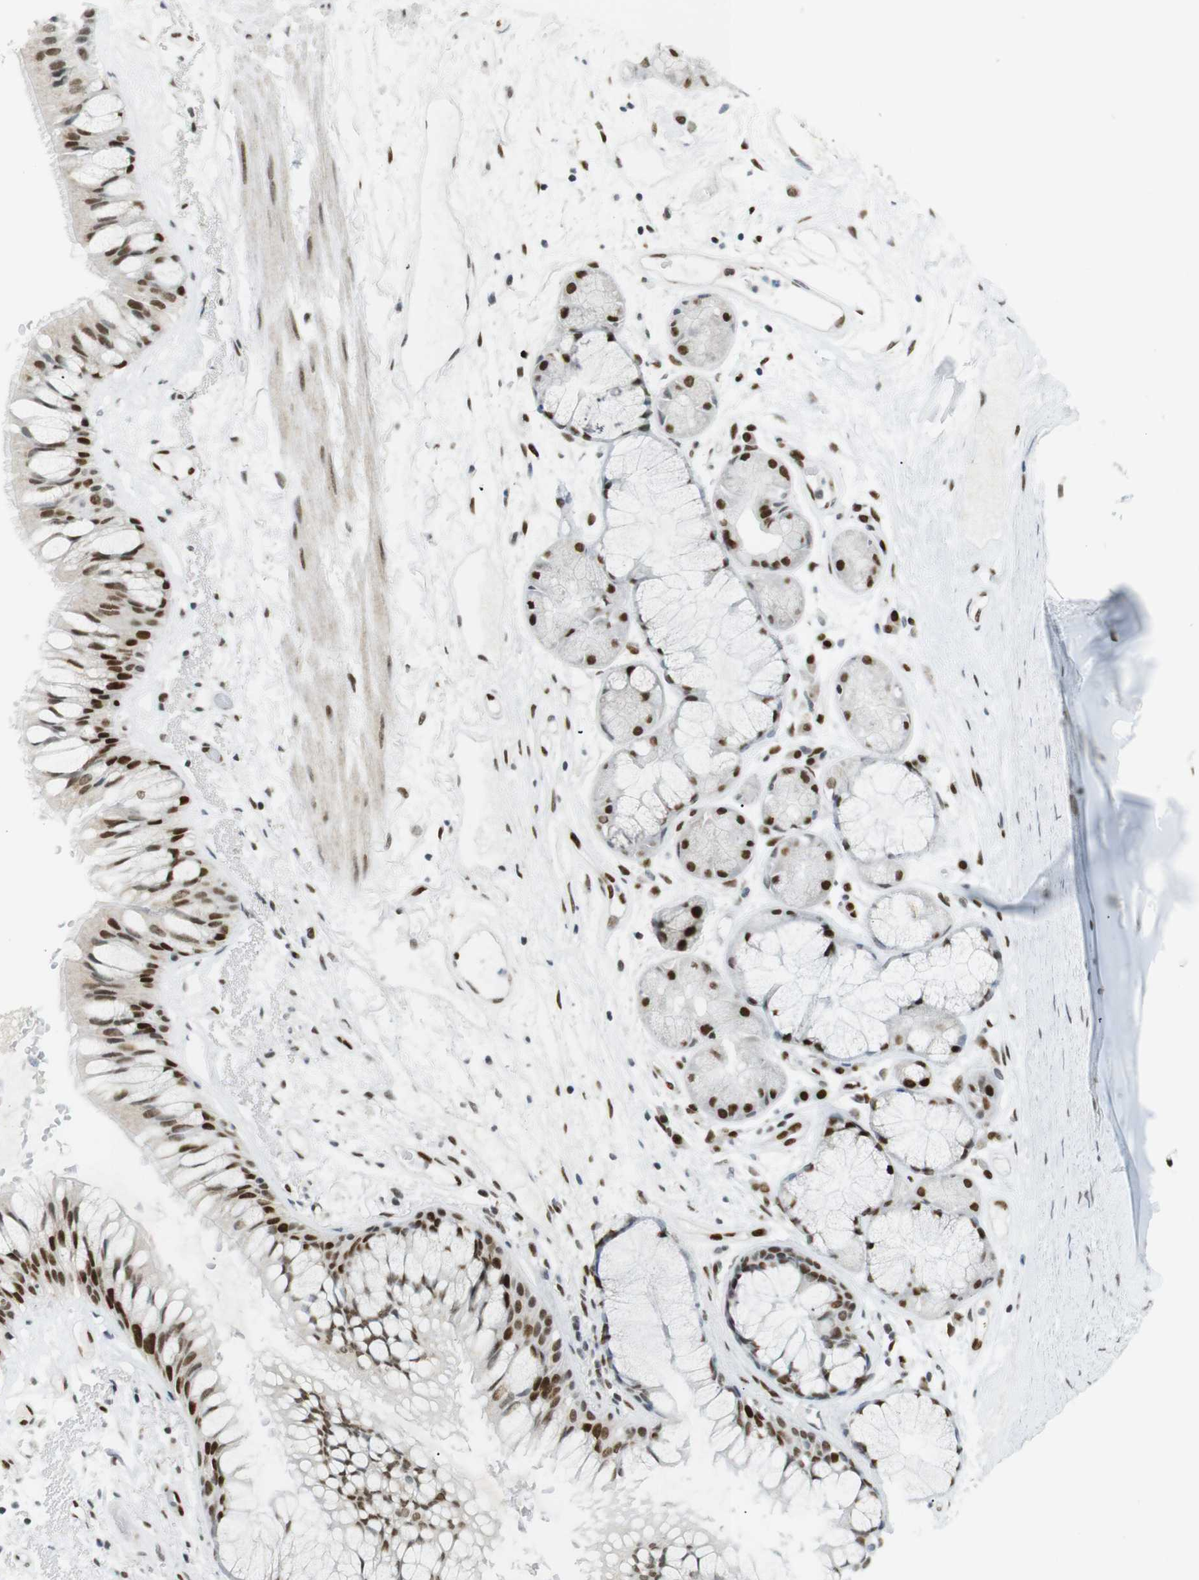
{"staining": {"intensity": "strong", "quantity": ">75%", "location": "nuclear"}, "tissue": "bronchus", "cell_type": "Respiratory epithelial cells", "image_type": "normal", "snomed": [{"axis": "morphology", "description": "Normal tissue, NOS"}, {"axis": "topography", "description": "Bronchus"}], "caption": "Immunohistochemistry (IHC) (DAB (3,3'-diaminobenzidine)) staining of normal bronchus displays strong nuclear protein positivity in approximately >75% of respiratory epithelial cells.", "gene": "RIOX2", "patient": {"sex": "male", "age": 66}}